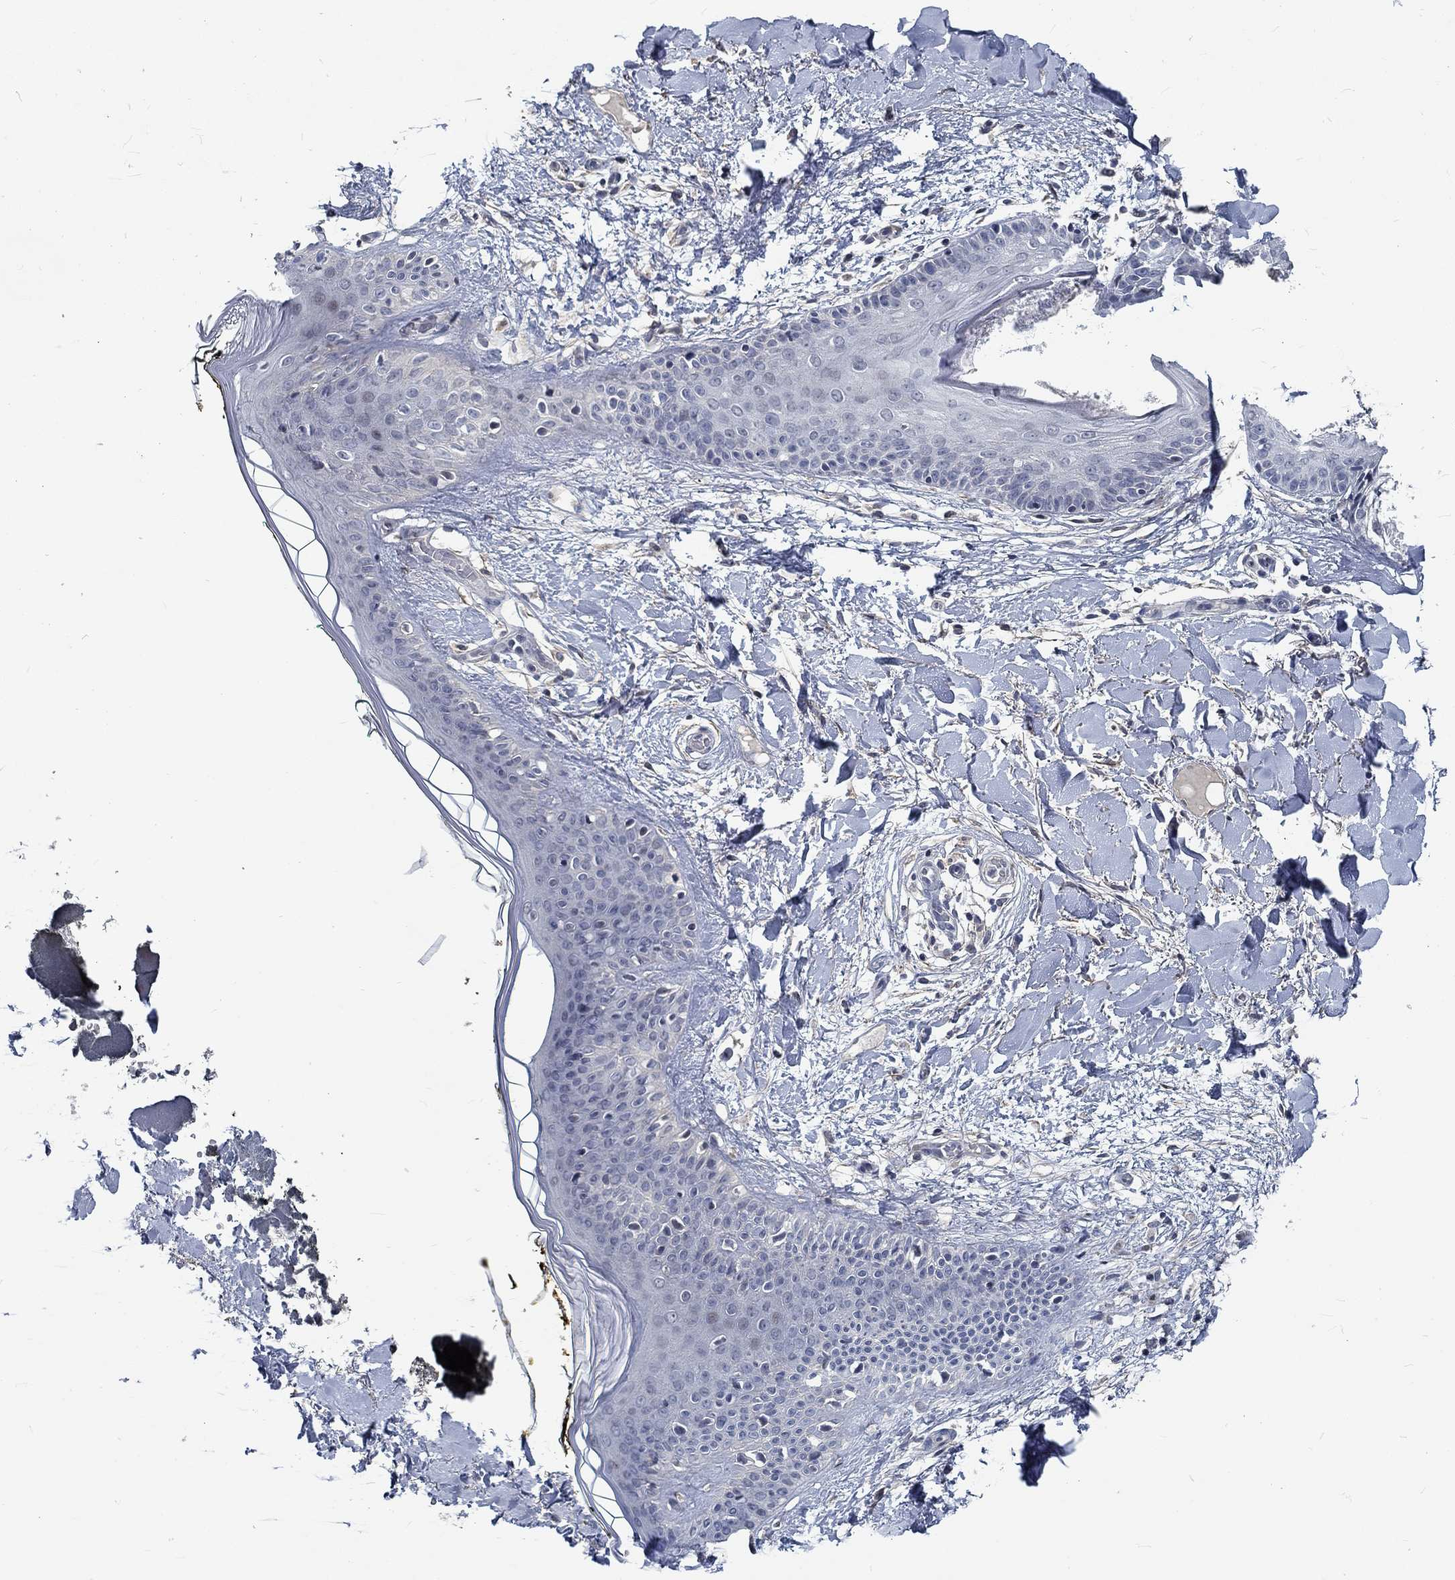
{"staining": {"intensity": "negative", "quantity": "none", "location": "none"}, "tissue": "skin", "cell_type": "Fibroblasts", "image_type": "normal", "snomed": [{"axis": "morphology", "description": "Normal tissue, NOS"}, {"axis": "topography", "description": "Skin"}], "caption": "High power microscopy photomicrograph of an immunohistochemistry photomicrograph of benign skin, revealing no significant staining in fibroblasts.", "gene": "MYBPC1", "patient": {"sex": "female", "age": 34}}